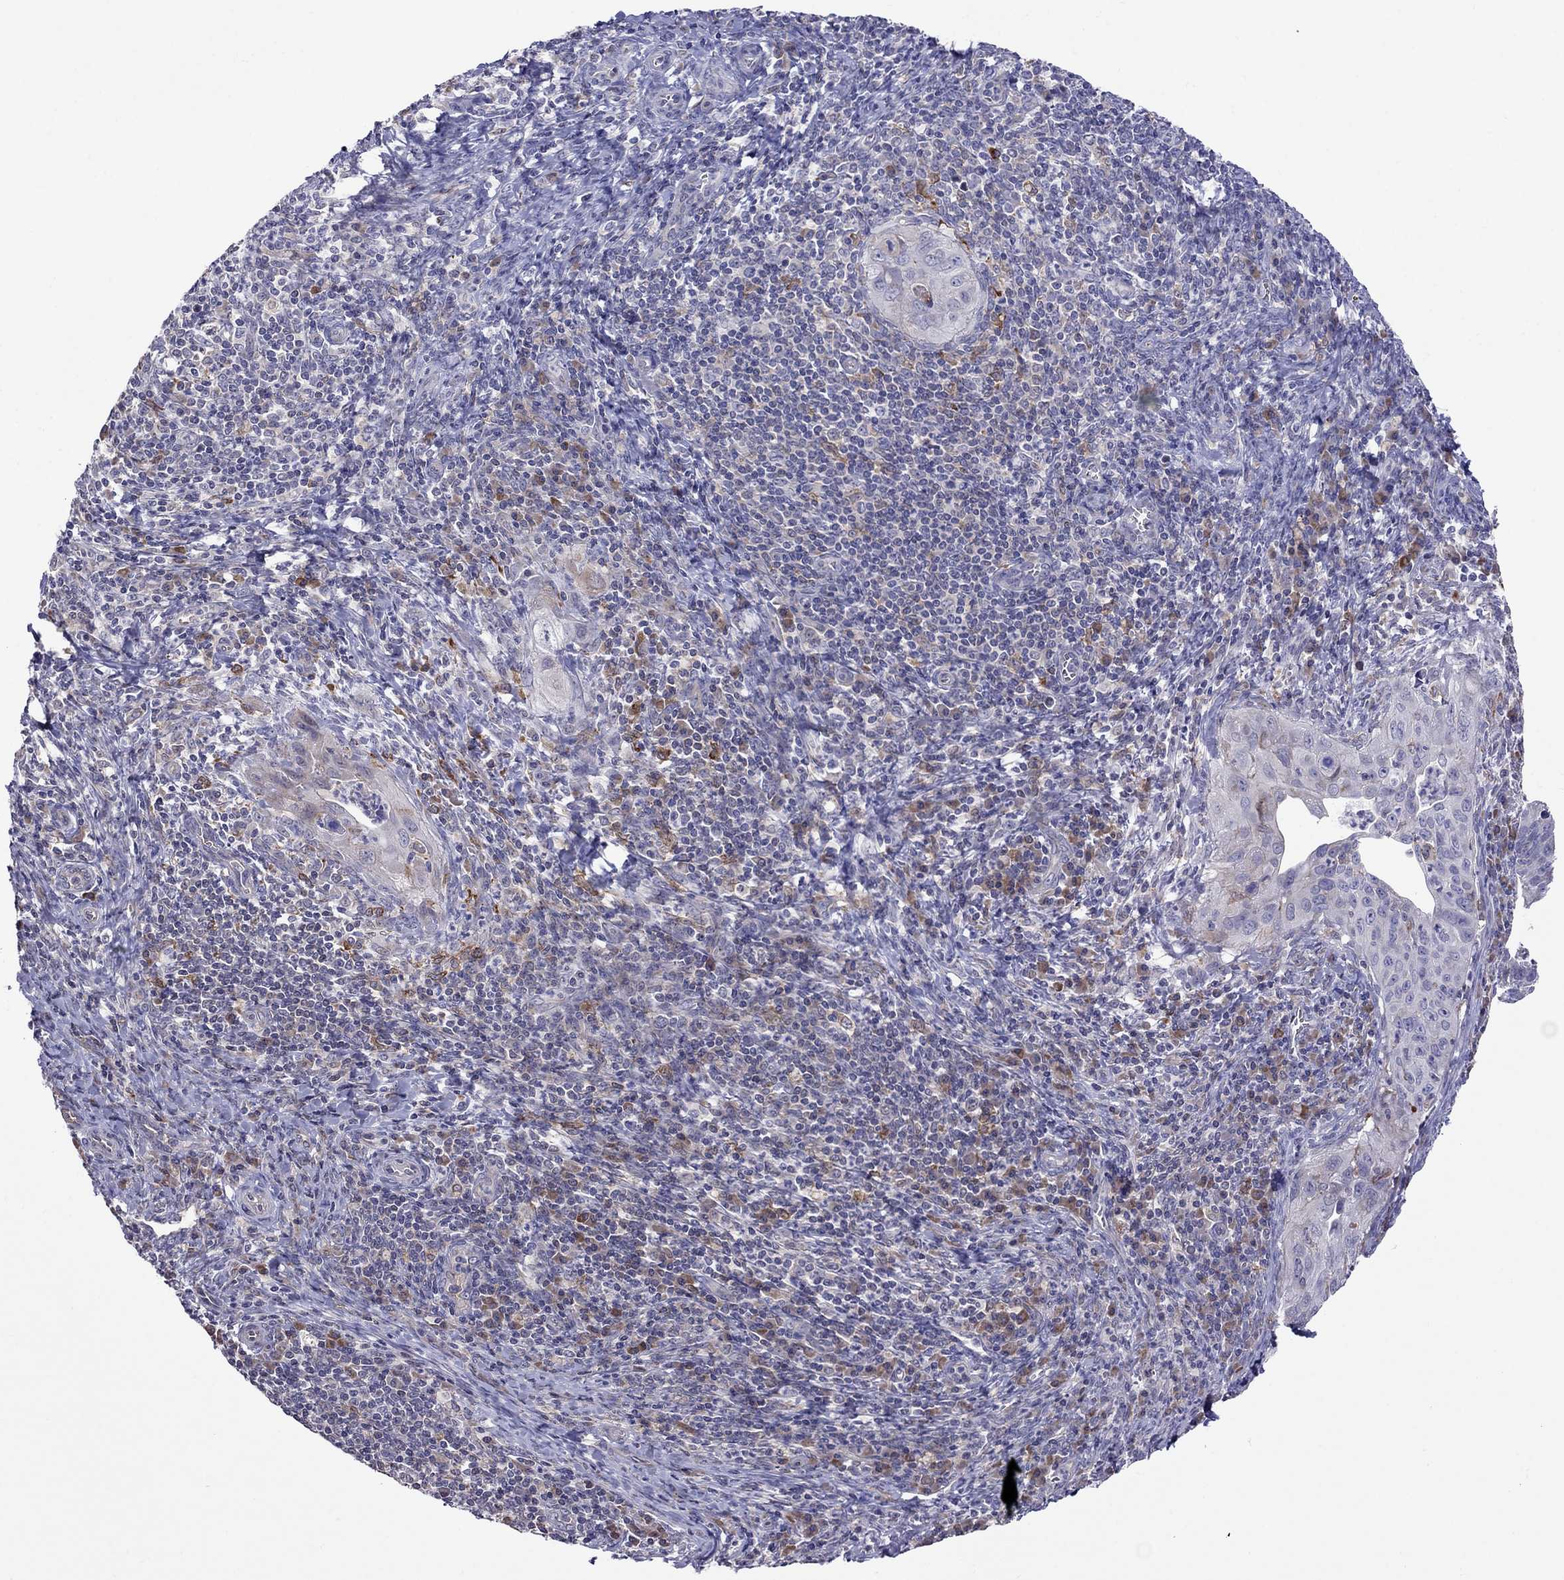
{"staining": {"intensity": "negative", "quantity": "none", "location": "none"}, "tissue": "cervical cancer", "cell_type": "Tumor cells", "image_type": "cancer", "snomed": [{"axis": "morphology", "description": "Squamous cell carcinoma, NOS"}, {"axis": "topography", "description": "Cervix"}], "caption": "Tumor cells show no significant protein positivity in squamous cell carcinoma (cervical).", "gene": "ADAM28", "patient": {"sex": "female", "age": 26}}